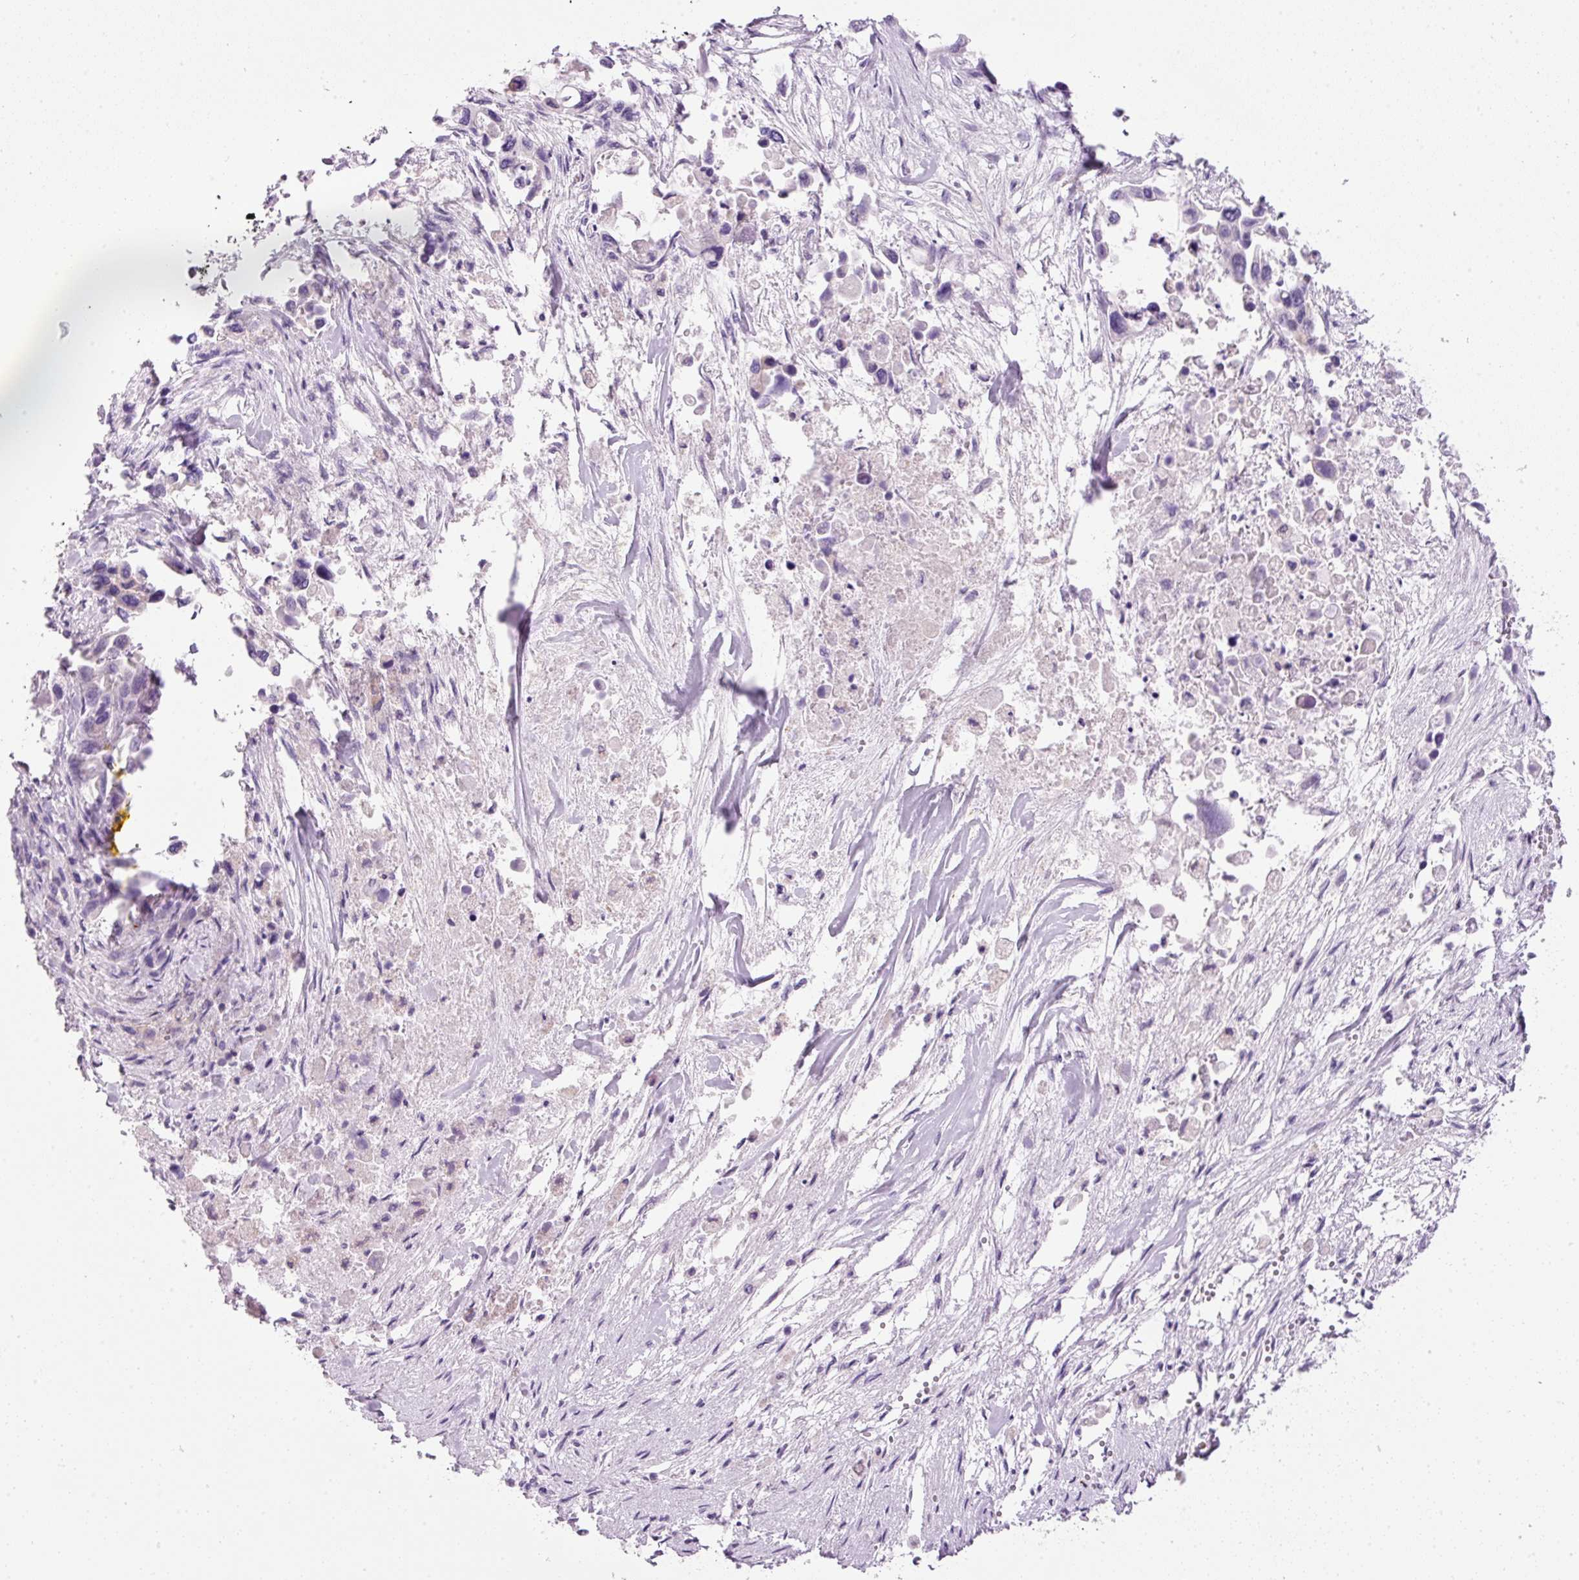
{"staining": {"intensity": "negative", "quantity": "none", "location": "none"}, "tissue": "pancreatic cancer", "cell_type": "Tumor cells", "image_type": "cancer", "snomed": [{"axis": "morphology", "description": "Adenocarcinoma, NOS"}, {"axis": "topography", "description": "Pancreas"}], "caption": "Human pancreatic cancer stained for a protein using immunohistochemistry (IHC) reveals no expression in tumor cells.", "gene": "SRC", "patient": {"sex": "male", "age": 92}}